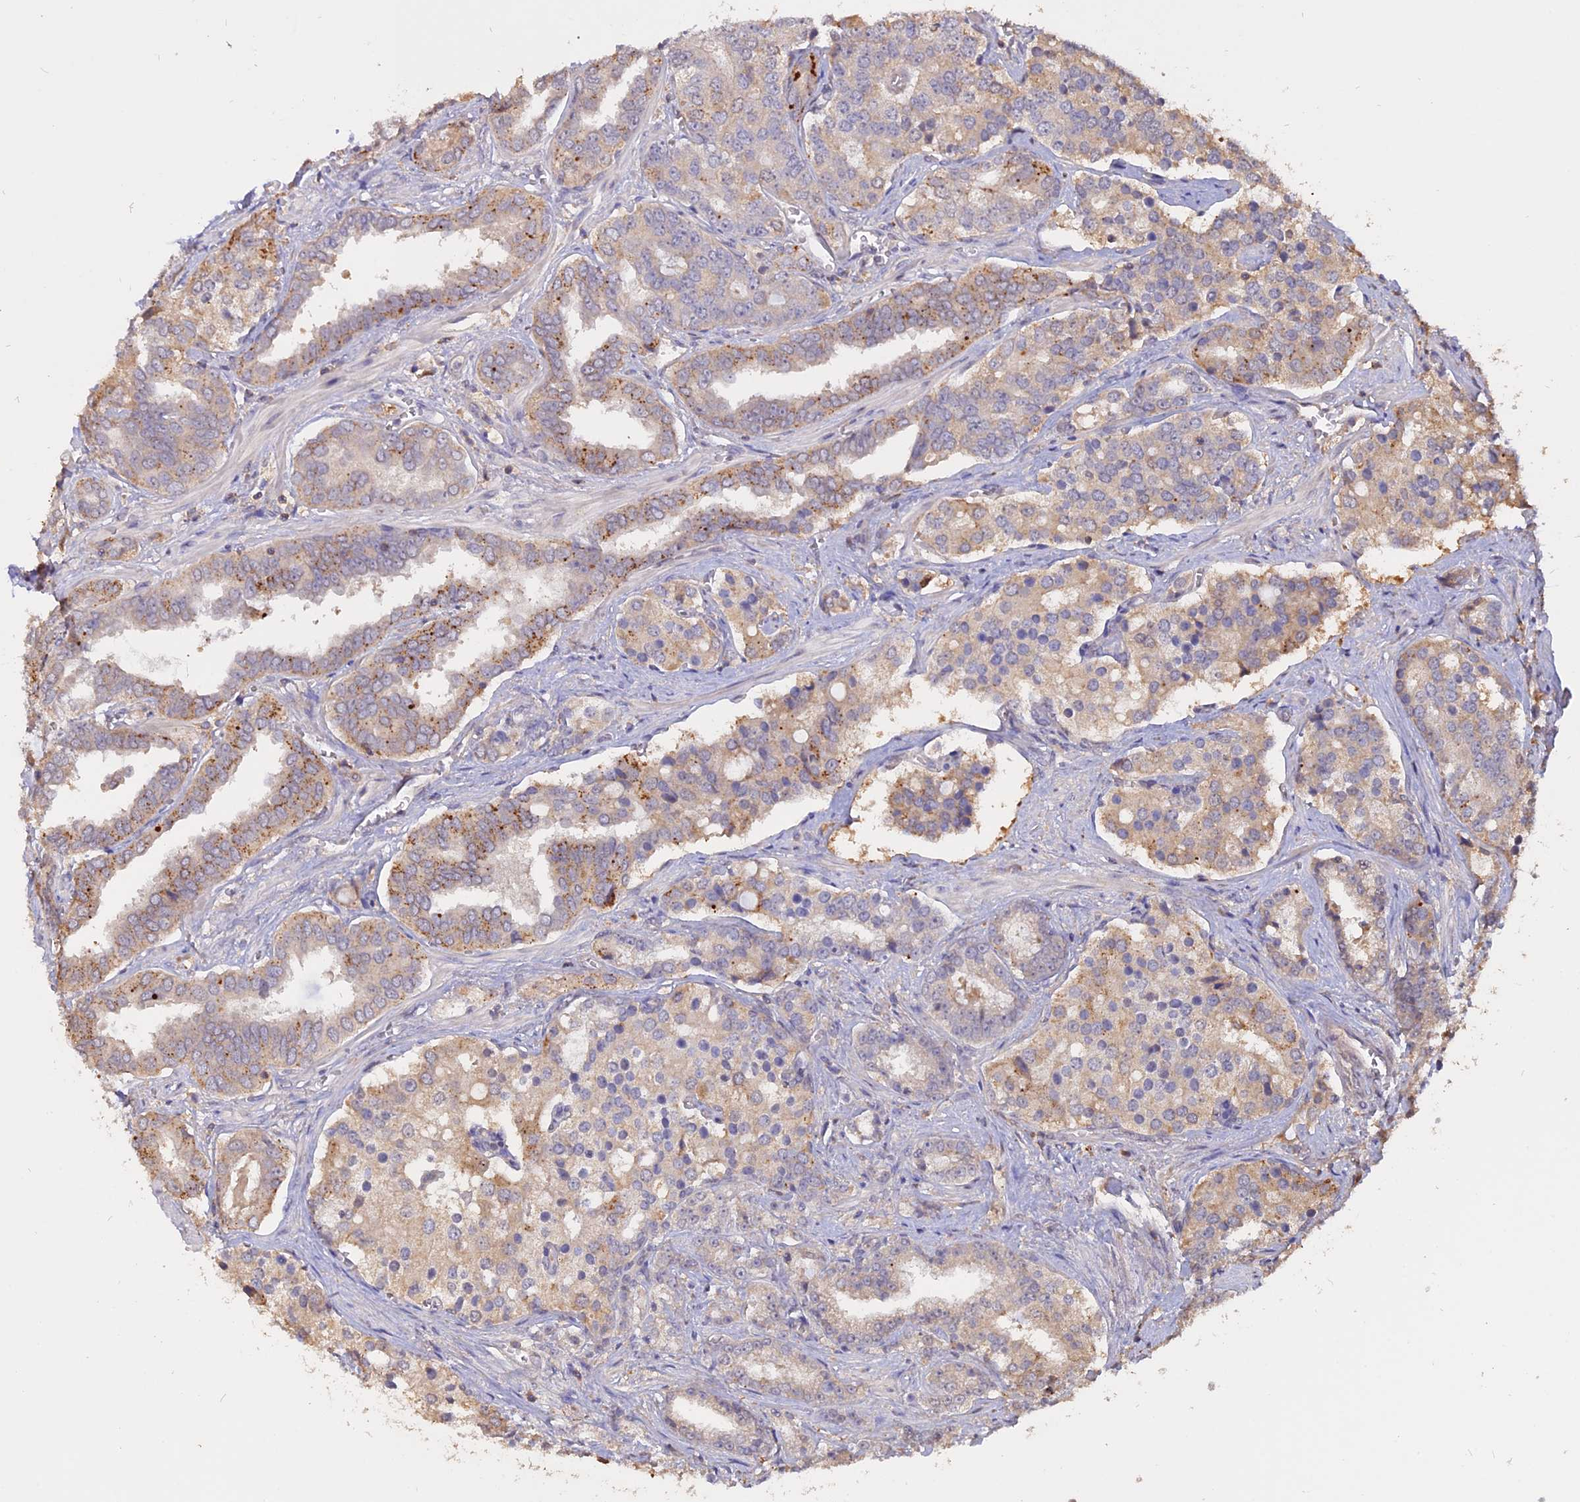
{"staining": {"intensity": "moderate", "quantity": "<25%", "location": "cytoplasmic/membranous"}, "tissue": "prostate cancer", "cell_type": "Tumor cells", "image_type": "cancer", "snomed": [{"axis": "morphology", "description": "Adenocarcinoma, High grade"}, {"axis": "topography", "description": "Prostate"}], "caption": "There is low levels of moderate cytoplasmic/membranous staining in tumor cells of prostate cancer (adenocarcinoma (high-grade)), as demonstrated by immunohistochemical staining (brown color).", "gene": "CARMIL2", "patient": {"sex": "male", "age": 67}}